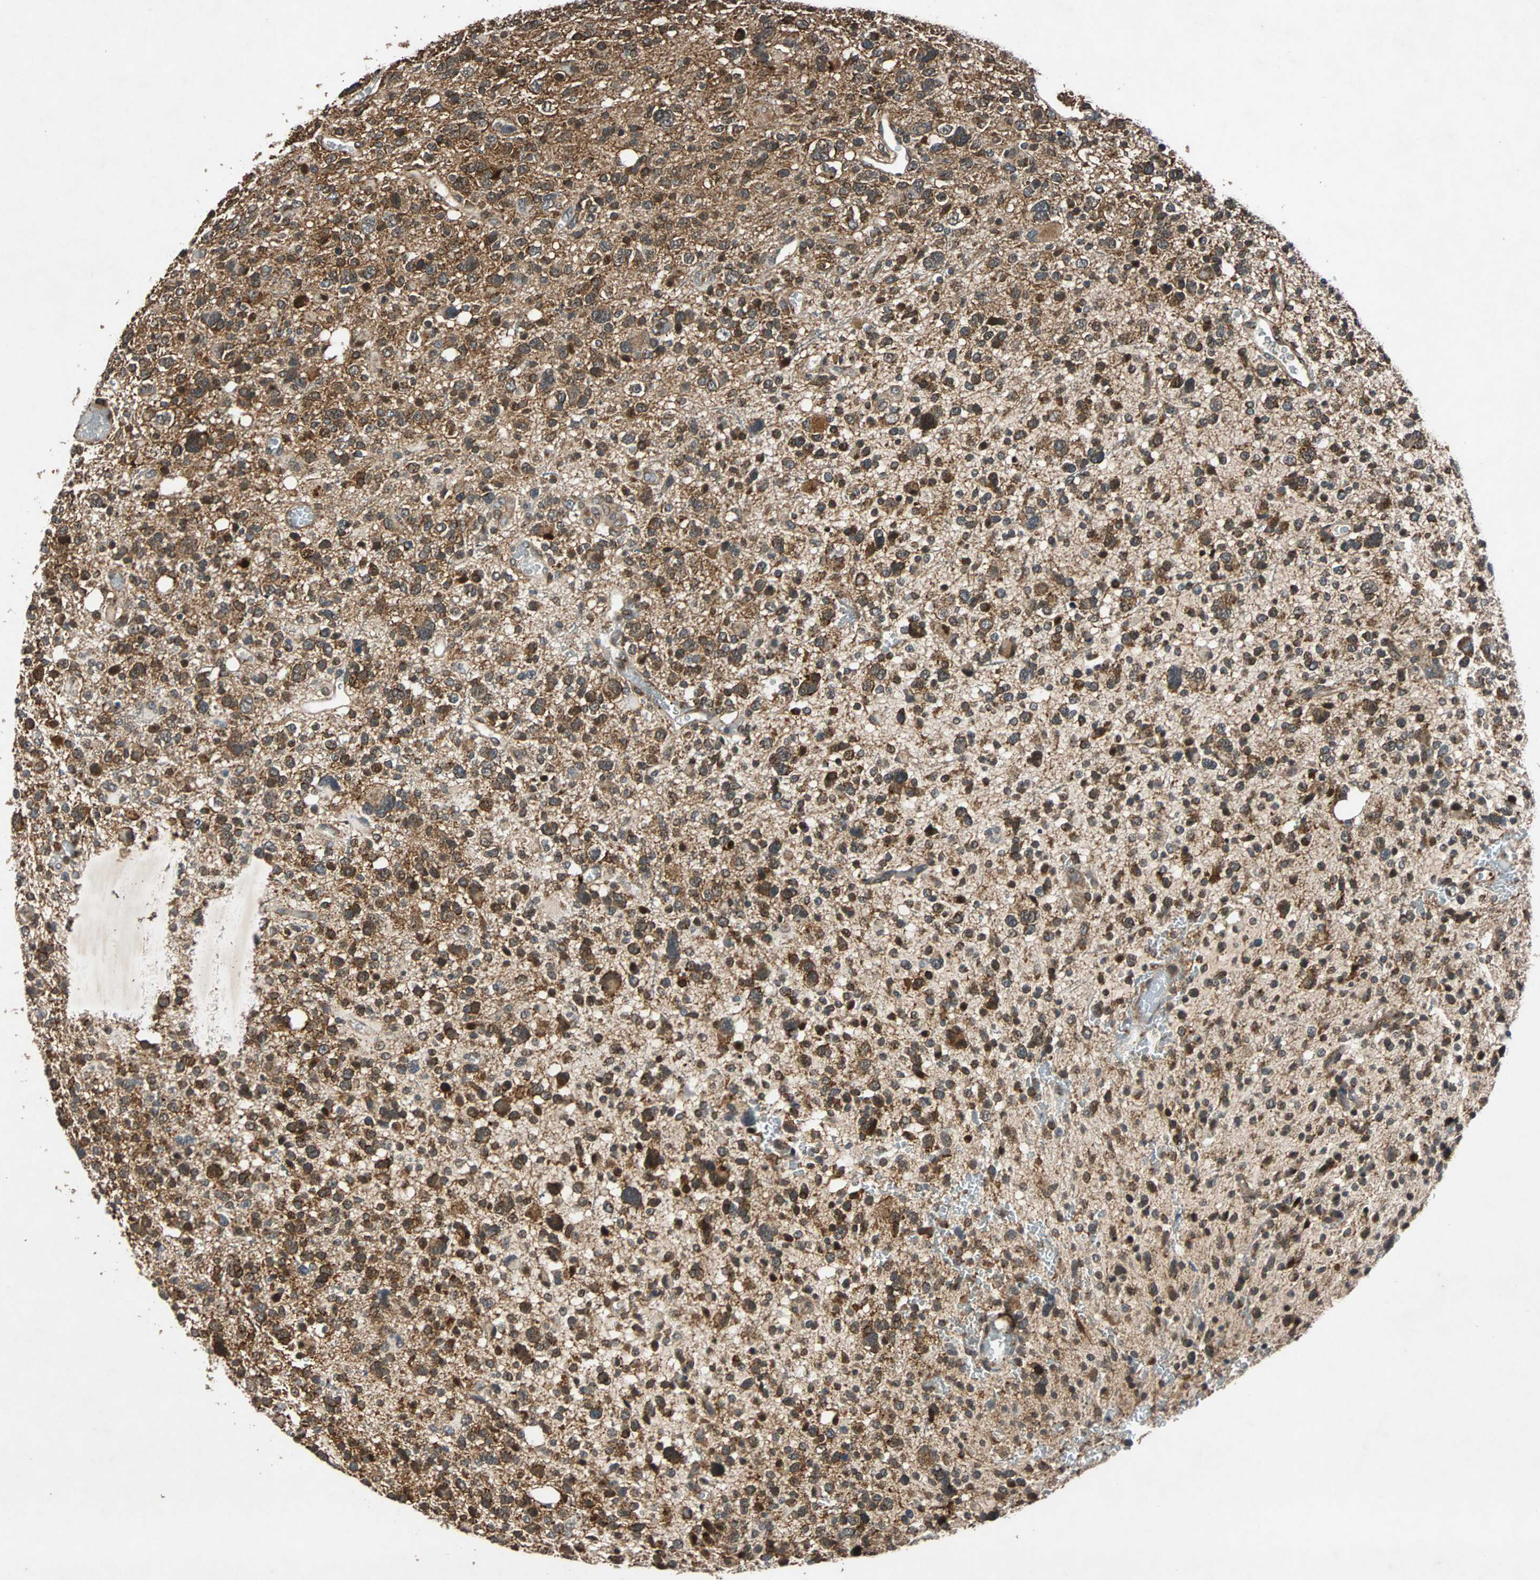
{"staining": {"intensity": "strong", "quantity": ">75%", "location": "cytoplasmic/membranous,nuclear"}, "tissue": "glioma", "cell_type": "Tumor cells", "image_type": "cancer", "snomed": [{"axis": "morphology", "description": "Glioma, malignant, High grade"}, {"axis": "topography", "description": "Brain"}], "caption": "This image displays immunohistochemistry staining of glioma, with high strong cytoplasmic/membranous and nuclear staining in approximately >75% of tumor cells.", "gene": "USP31", "patient": {"sex": "male", "age": 48}}